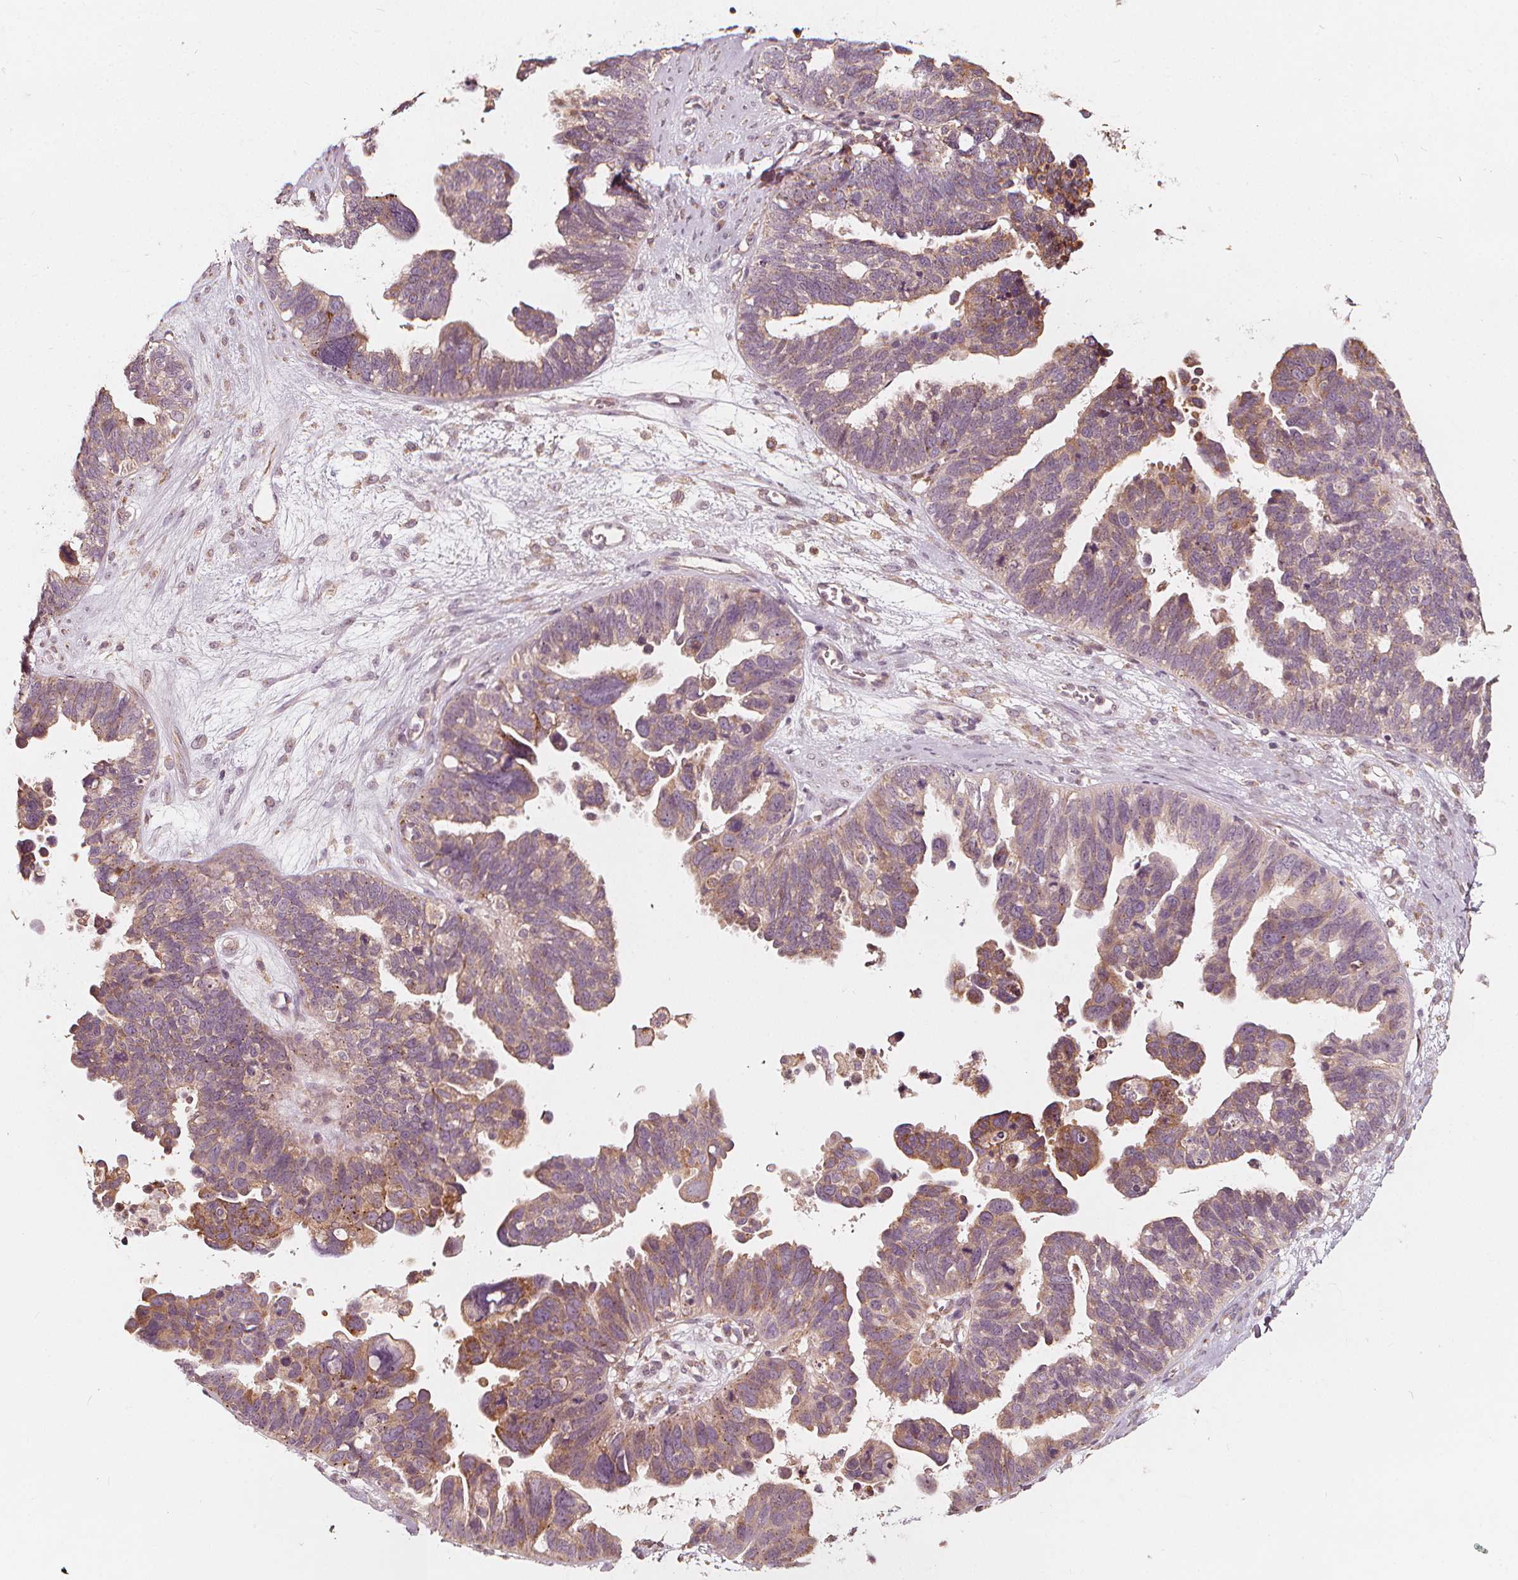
{"staining": {"intensity": "weak", "quantity": "25%-75%", "location": "cytoplasmic/membranous"}, "tissue": "ovarian cancer", "cell_type": "Tumor cells", "image_type": "cancer", "snomed": [{"axis": "morphology", "description": "Cystadenocarcinoma, serous, NOS"}, {"axis": "topography", "description": "Ovary"}], "caption": "A low amount of weak cytoplasmic/membranous positivity is identified in approximately 25%-75% of tumor cells in ovarian cancer (serous cystadenocarcinoma) tissue.", "gene": "NPC1L1", "patient": {"sex": "female", "age": 60}}